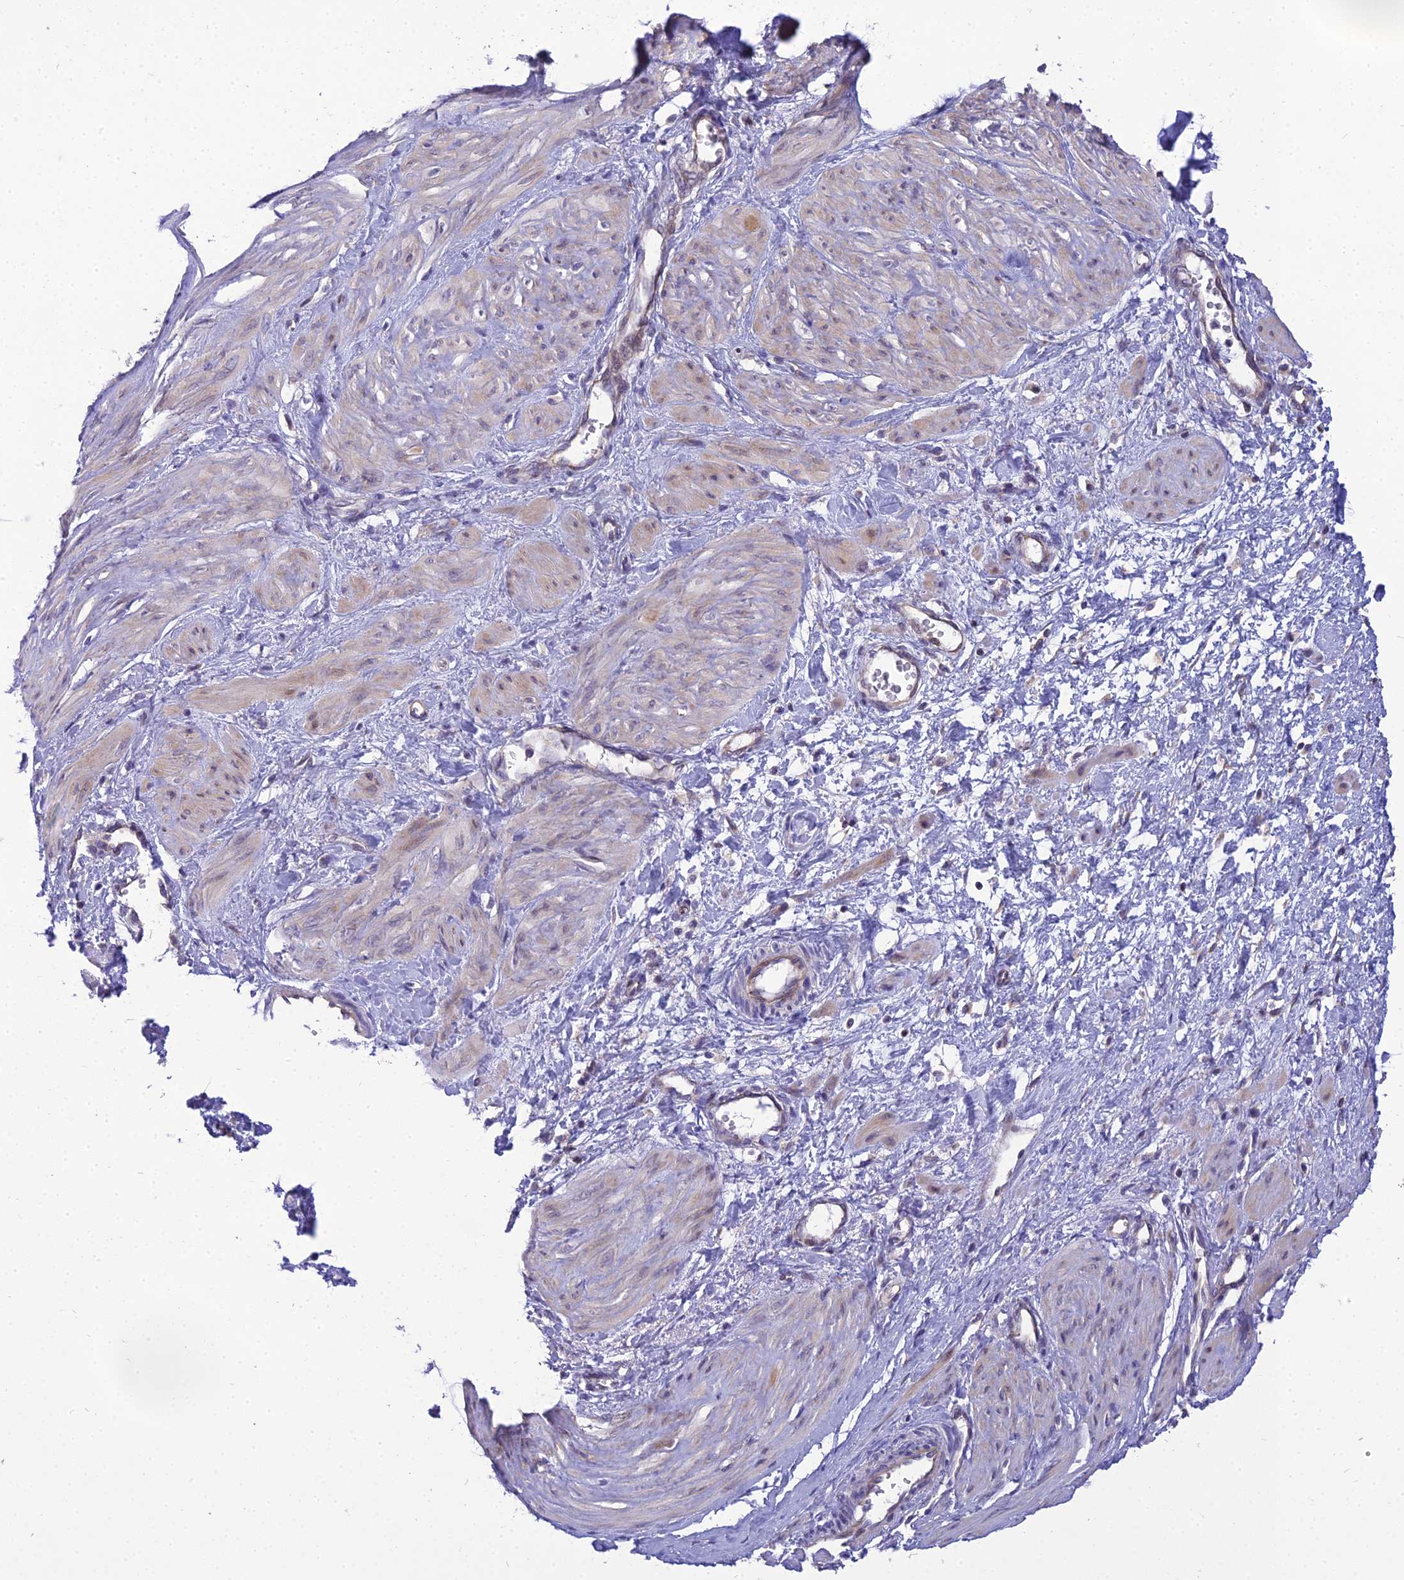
{"staining": {"intensity": "weak", "quantity": "25%-75%", "location": "cytoplasmic/membranous"}, "tissue": "smooth muscle", "cell_type": "Smooth muscle cells", "image_type": "normal", "snomed": [{"axis": "morphology", "description": "Normal tissue, NOS"}, {"axis": "topography", "description": "Endometrium"}], "caption": "Smooth muscle stained for a protein shows weak cytoplasmic/membranous positivity in smooth muscle cells. (brown staining indicates protein expression, while blue staining denotes nuclei).", "gene": "CLCN7", "patient": {"sex": "female", "age": 33}}